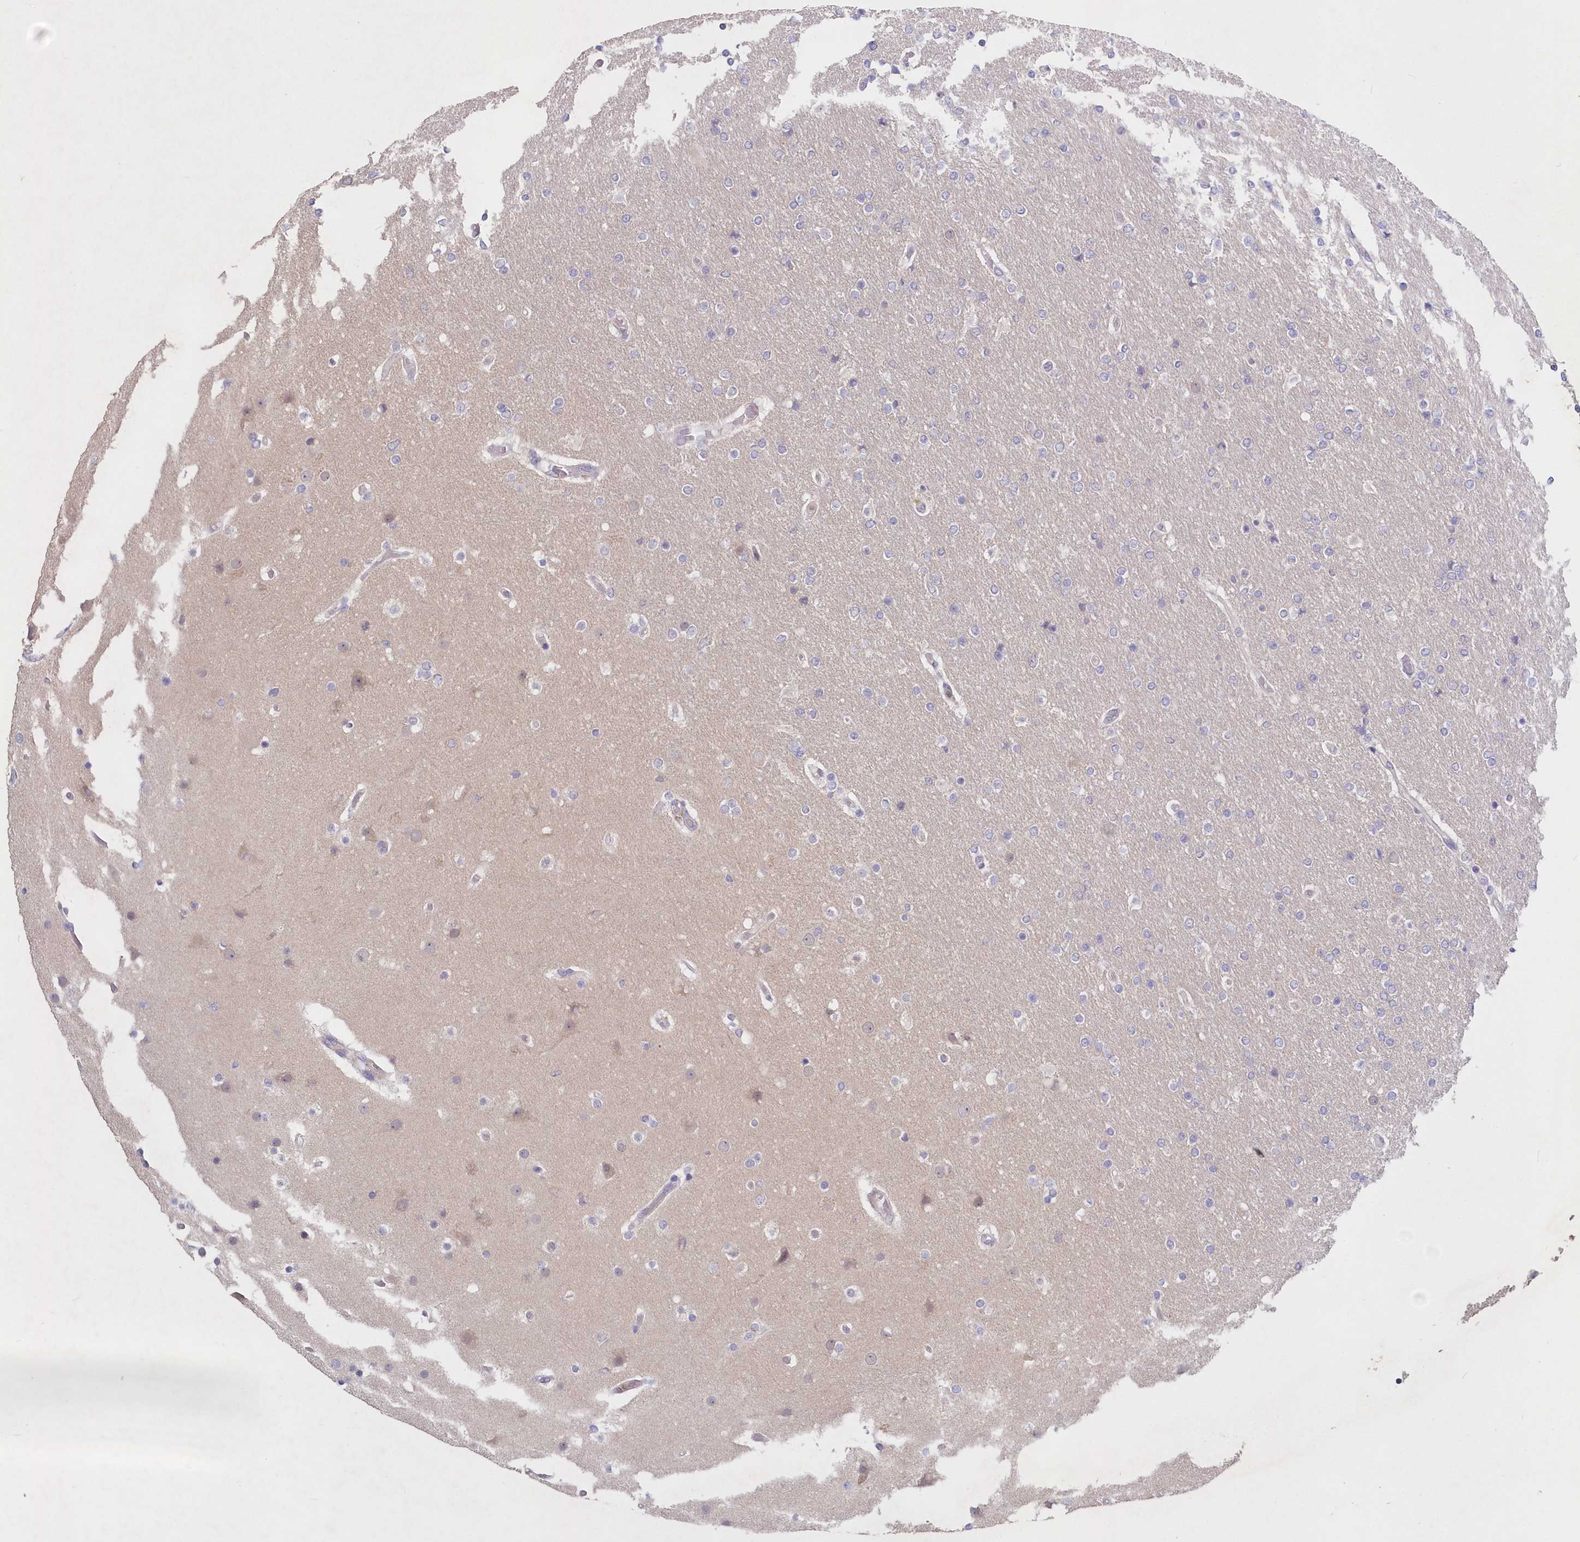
{"staining": {"intensity": "negative", "quantity": "none", "location": "none"}, "tissue": "glioma", "cell_type": "Tumor cells", "image_type": "cancer", "snomed": [{"axis": "morphology", "description": "Glioma, malignant, High grade"}, {"axis": "topography", "description": "Cerebral cortex"}], "caption": "Photomicrograph shows no significant protein expression in tumor cells of glioma.", "gene": "KATNA1", "patient": {"sex": "female", "age": 36}}